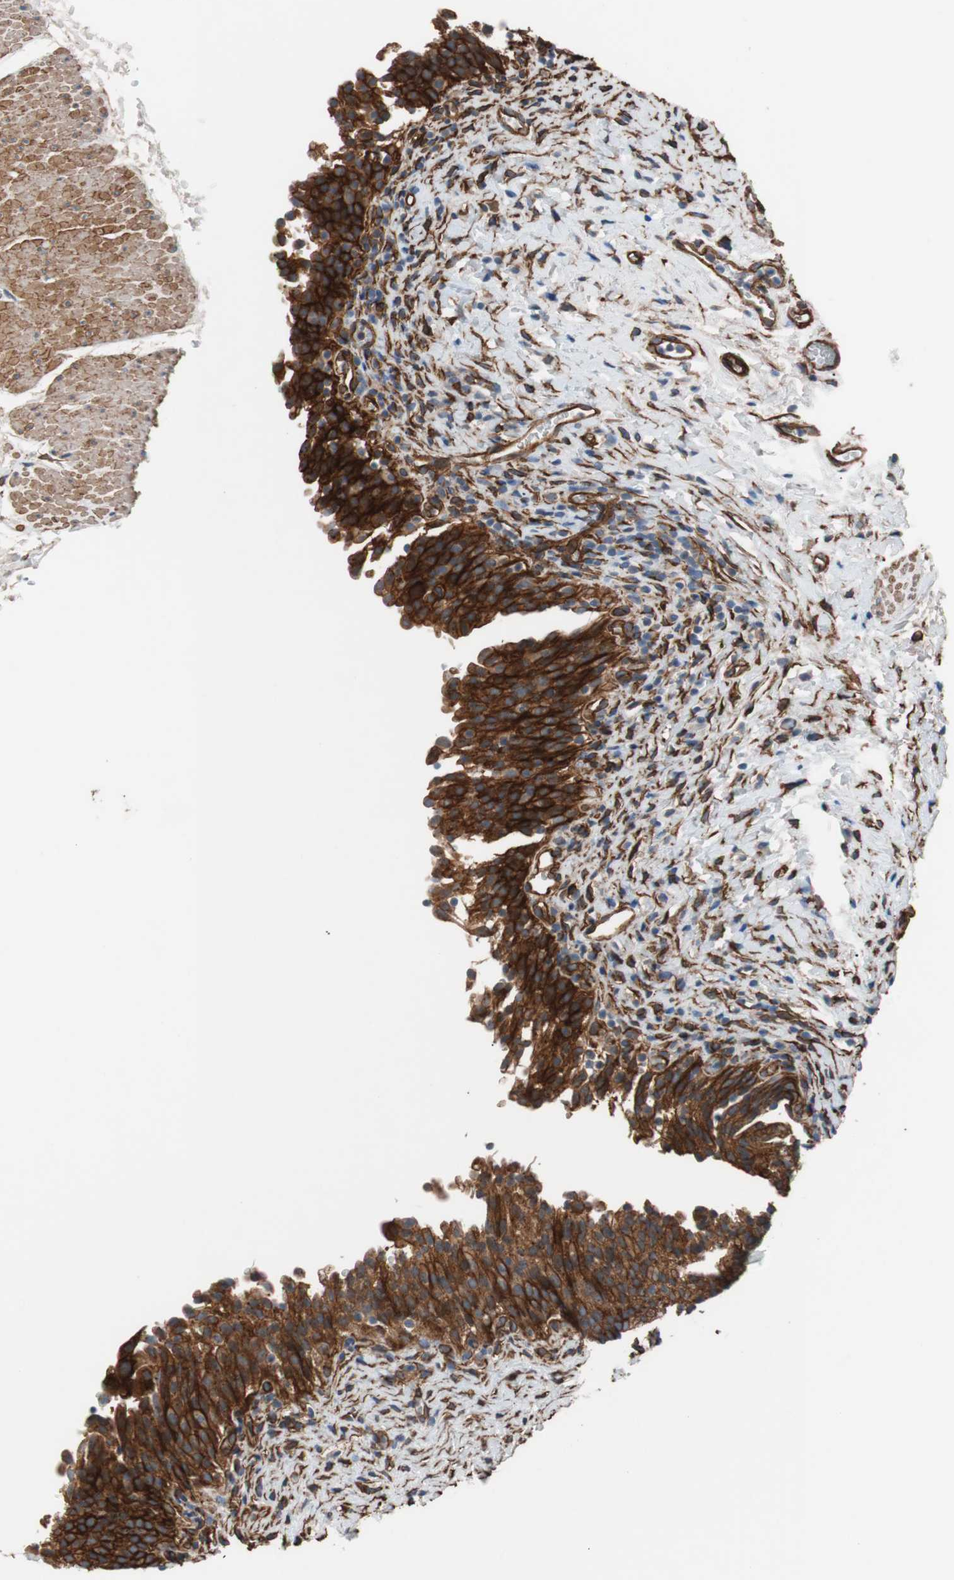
{"staining": {"intensity": "strong", "quantity": ">75%", "location": "cytoplasmic/membranous"}, "tissue": "urinary bladder", "cell_type": "Urothelial cells", "image_type": "normal", "snomed": [{"axis": "morphology", "description": "Normal tissue, NOS"}, {"axis": "topography", "description": "Urinary bladder"}], "caption": "This is a photomicrograph of IHC staining of benign urinary bladder, which shows strong staining in the cytoplasmic/membranous of urothelial cells.", "gene": "SPINT1", "patient": {"sex": "male", "age": 51}}